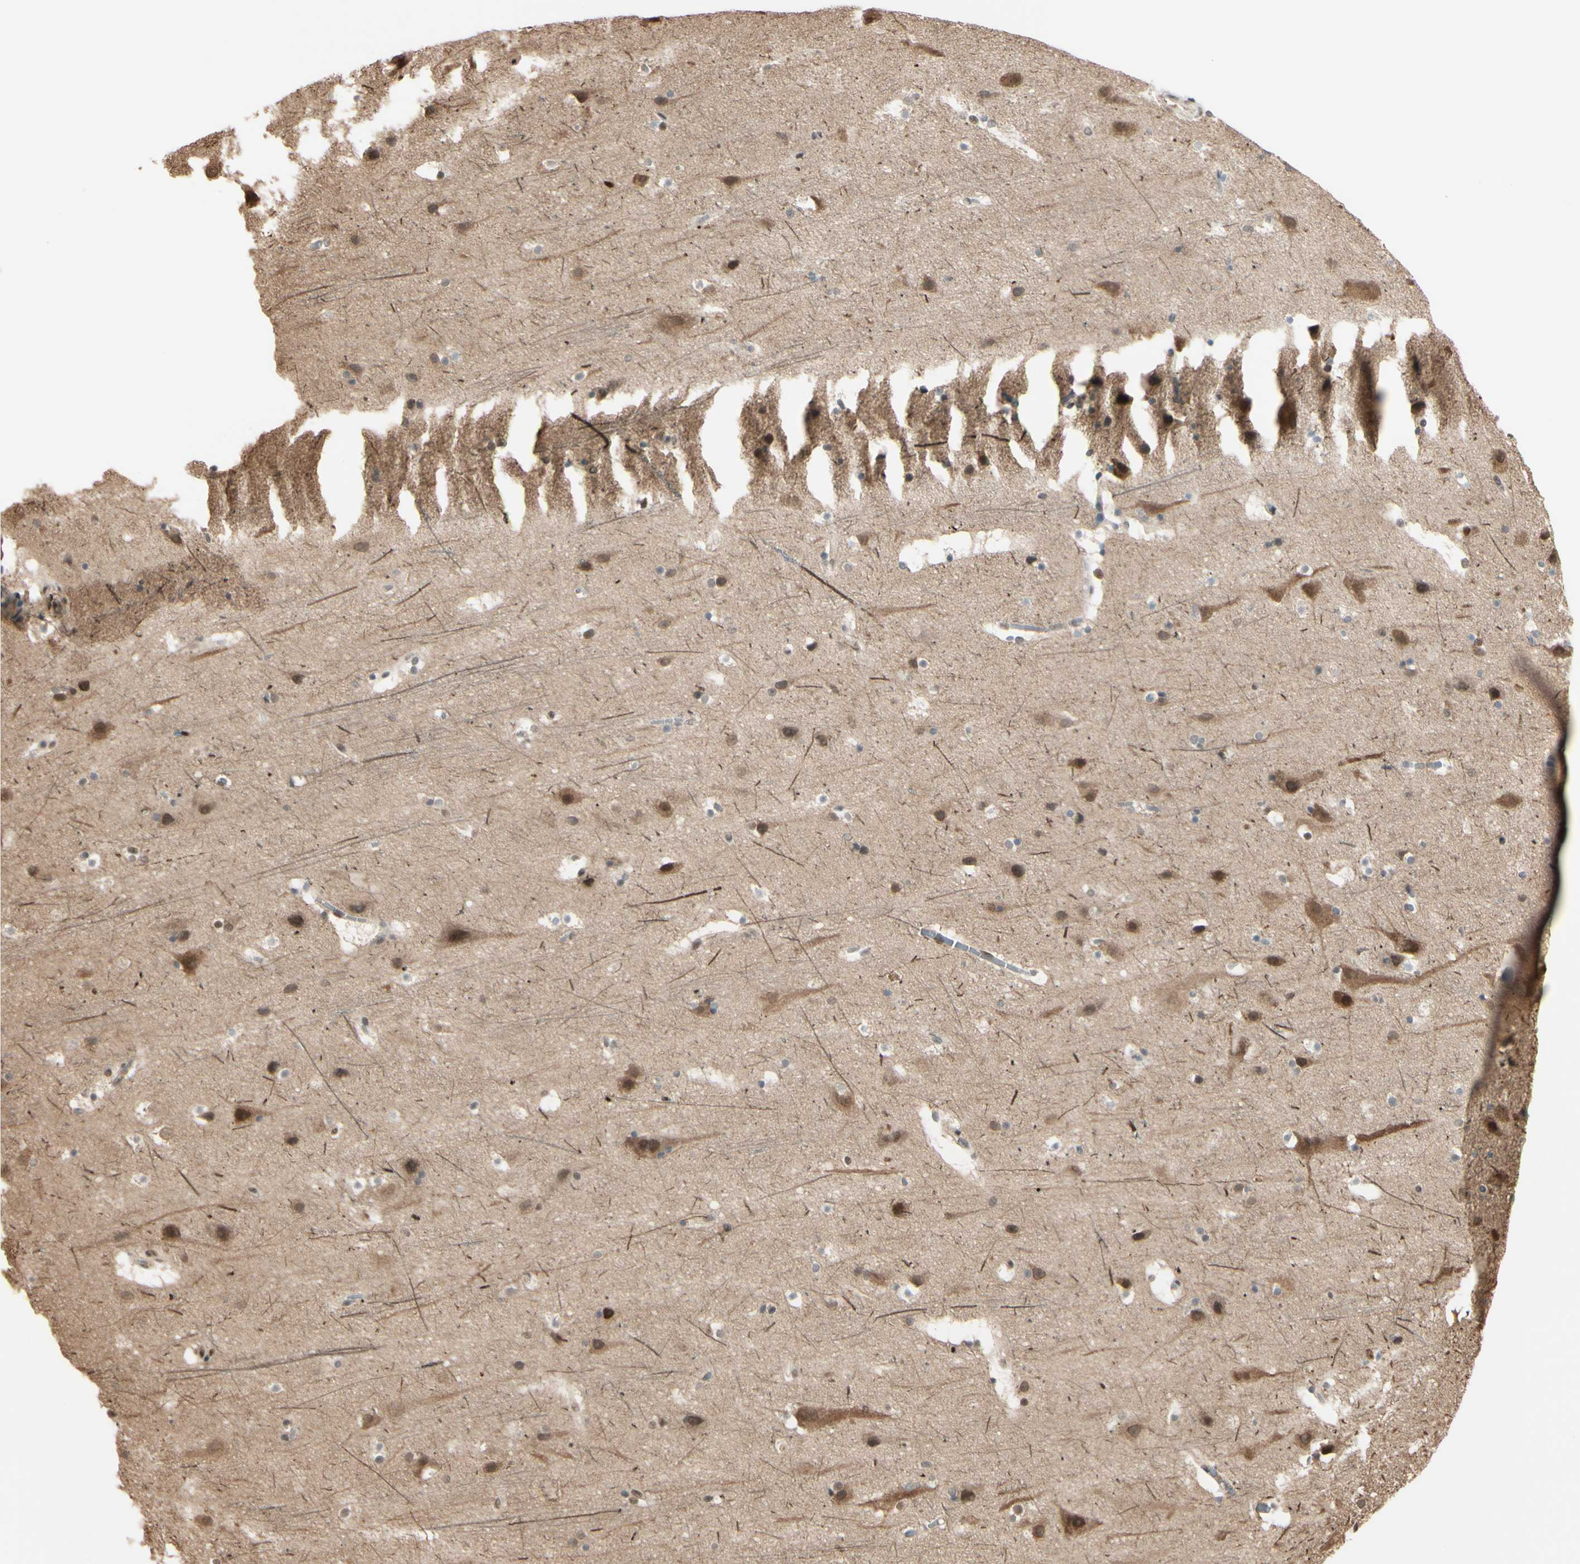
{"staining": {"intensity": "negative", "quantity": "none", "location": "none"}, "tissue": "cerebral cortex", "cell_type": "Endothelial cells", "image_type": "normal", "snomed": [{"axis": "morphology", "description": "Normal tissue, NOS"}, {"axis": "topography", "description": "Cerebral cortex"}], "caption": "An immunohistochemistry histopathology image of unremarkable cerebral cortex is shown. There is no staining in endothelial cells of cerebral cortex.", "gene": "HSF1", "patient": {"sex": "male", "age": 45}}